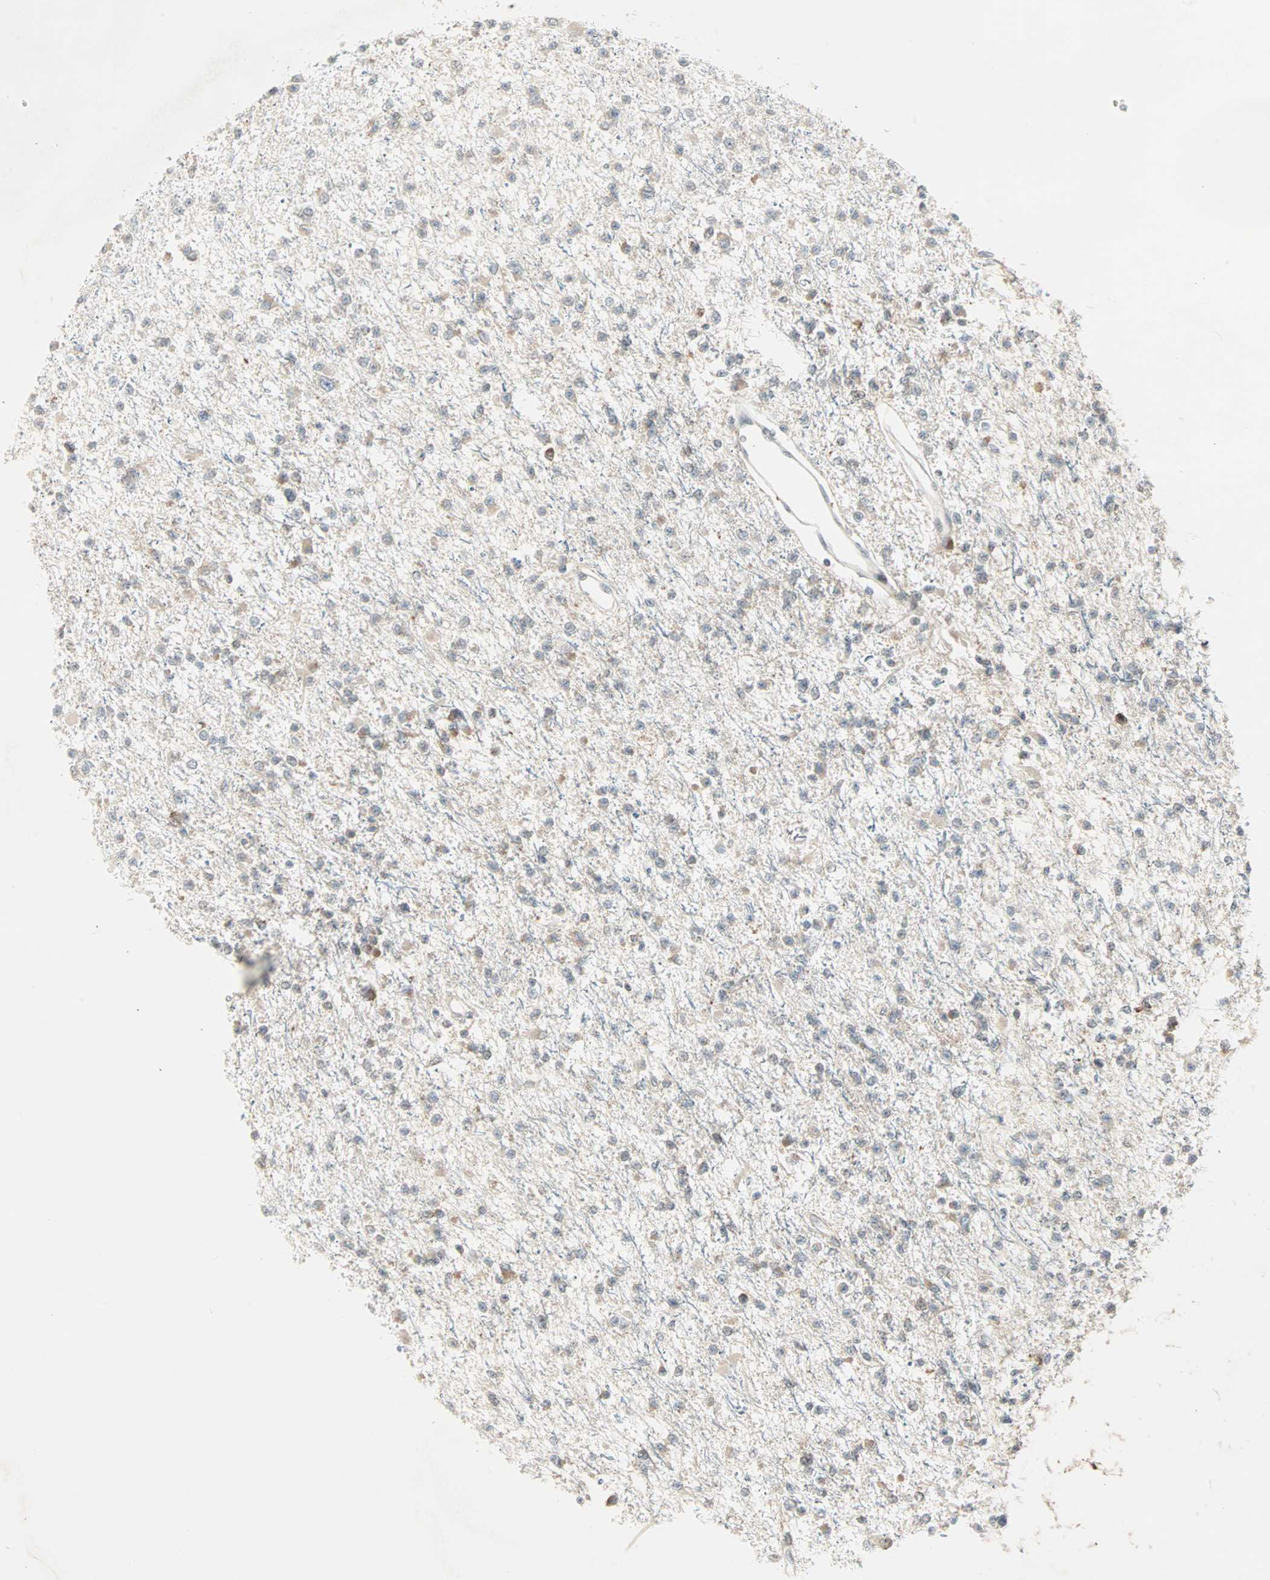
{"staining": {"intensity": "moderate", "quantity": ">75%", "location": "cytoplasmic/membranous"}, "tissue": "glioma", "cell_type": "Tumor cells", "image_type": "cancer", "snomed": [{"axis": "morphology", "description": "Glioma, malignant, Low grade"}, {"axis": "topography", "description": "Brain"}], "caption": "DAB (3,3'-diaminobenzidine) immunohistochemical staining of human malignant glioma (low-grade) exhibits moderate cytoplasmic/membranous protein staining in about >75% of tumor cells.", "gene": "ZFP36", "patient": {"sex": "female", "age": 22}}